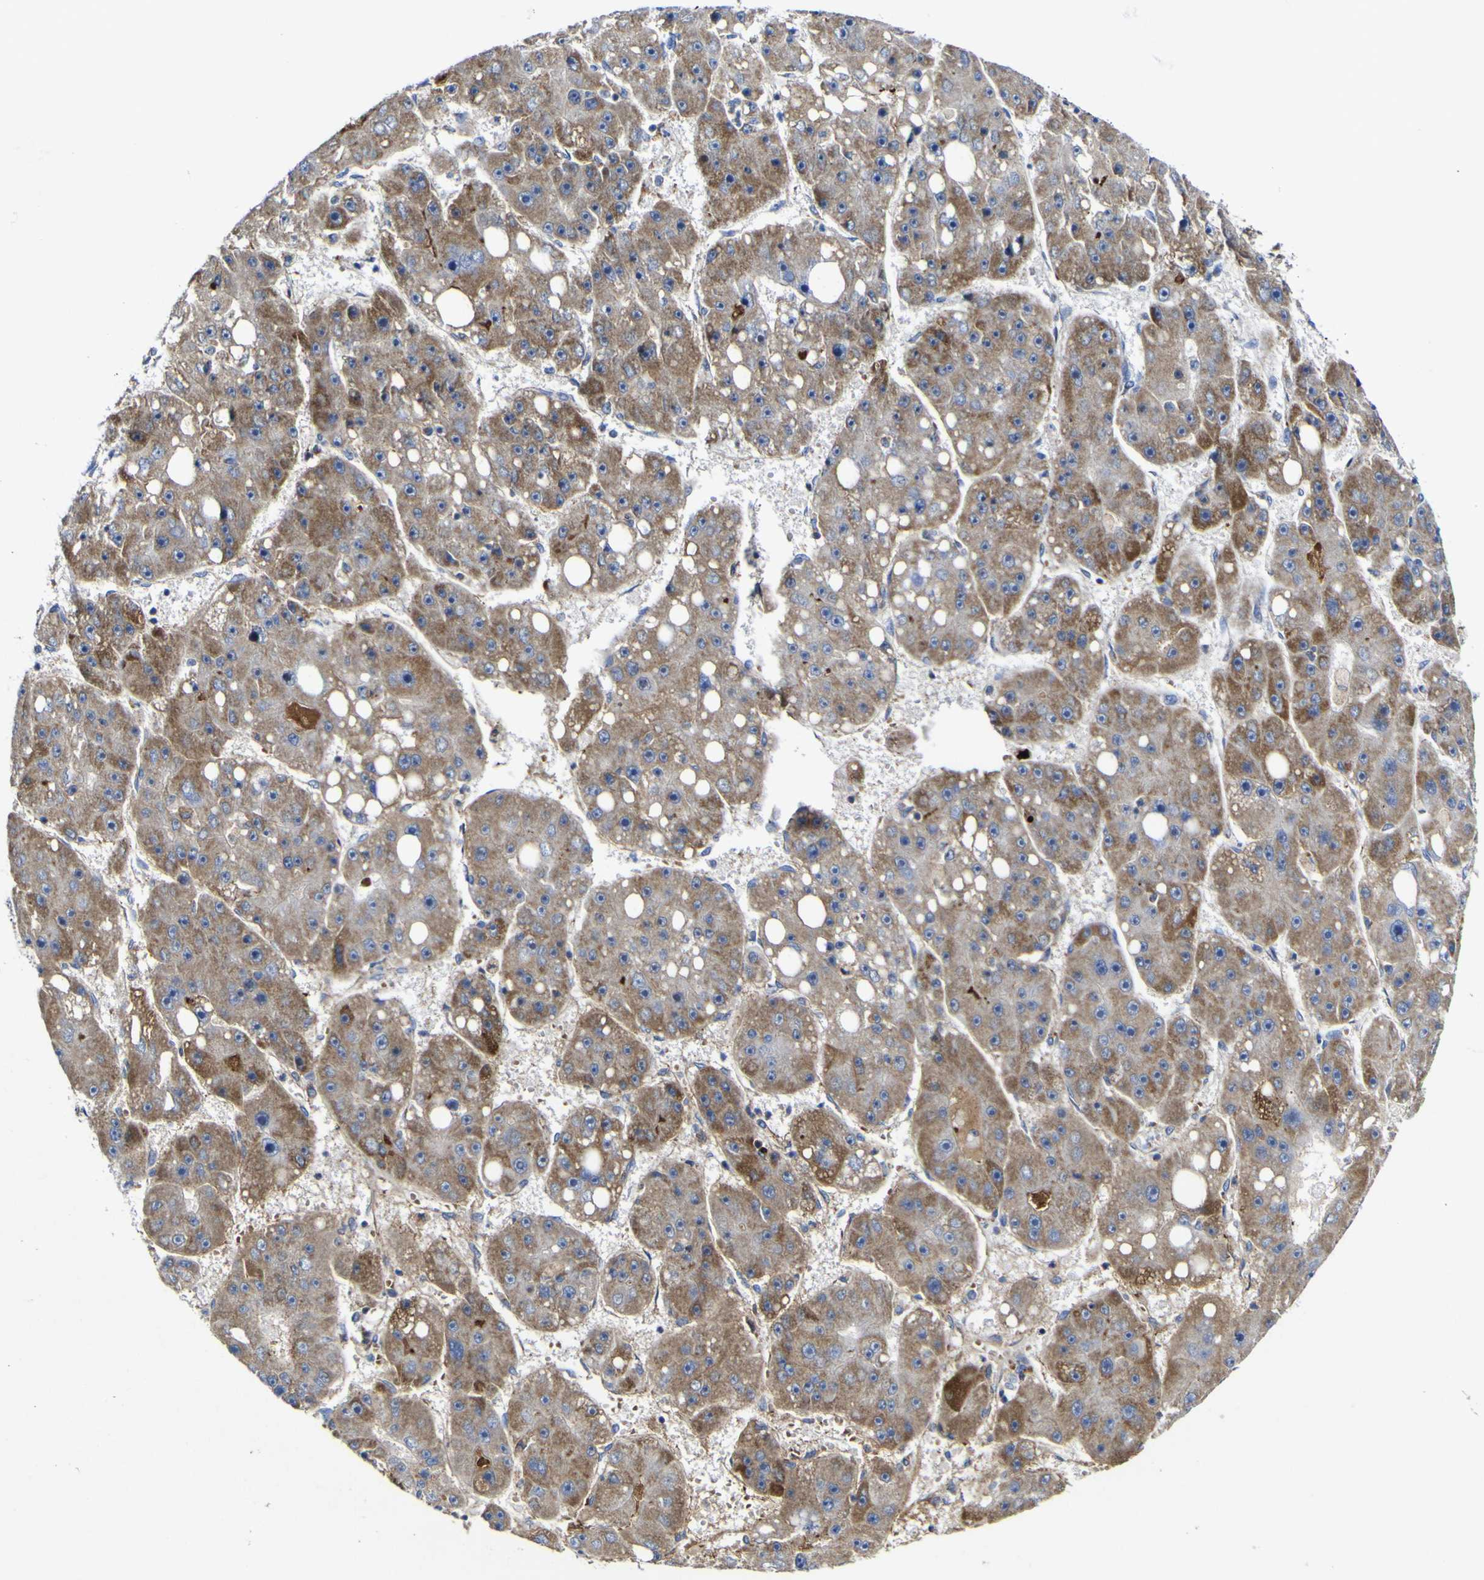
{"staining": {"intensity": "moderate", "quantity": ">75%", "location": "cytoplasmic/membranous"}, "tissue": "liver cancer", "cell_type": "Tumor cells", "image_type": "cancer", "snomed": [{"axis": "morphology", "description": "Carcinoma, Hepatocellular, NOS"}, {"axis": "topography", "description": "Liver"}], "caption": "Approximately >75% of tumor cells in human liver cancer (hepatocellular carcinoma) reveal moderate cytoplasmic/membranous protein expression as visualized by brown immunohistochemical staining.", "gene": "CCDC90B", "patient": {"sex": "female", "age": 61}}